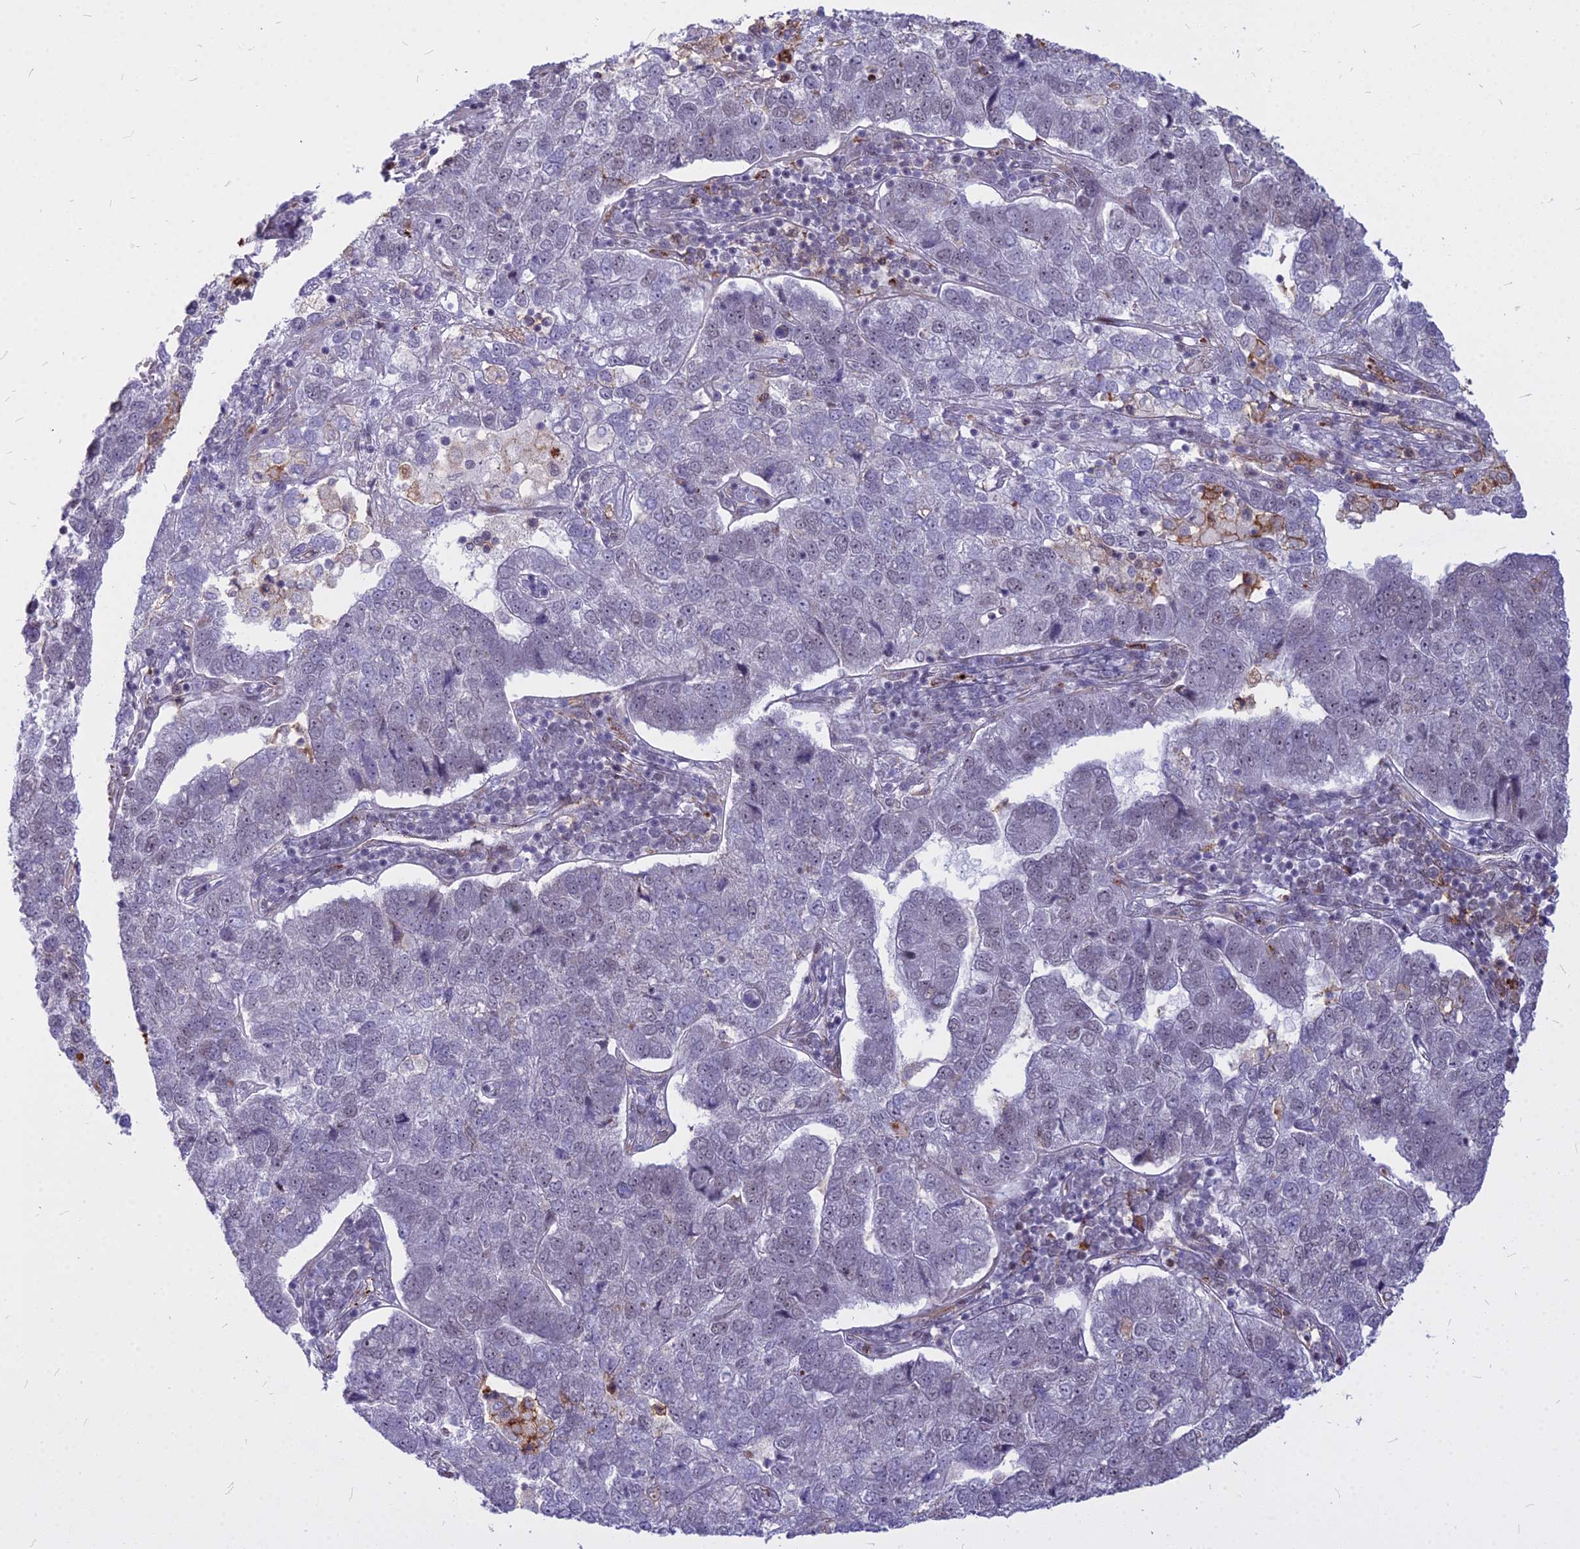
{"staining": {"intensity": "negative", "quantity": "none", "location": "none"}, "tissue": "pancreatic cancer", "cell_type": "Tumor cells", "image_type": "cancer", "snomed": [{"axis": "morphology", "description": "Adenocarcinoma, NOS"}, {"axis": "topography", "description": "Pancreas"}], "caption": "IHC photomicrograph of pancreatic cancer (adenocarcinoma) stained for a protein (brown), which exhibits no staining in tumor cells. (DAB (3,3'-diaminobenzidine) IHC, high magnification).", "gene": "ALG10", "patient": {"sex": "female", "age": 61}}